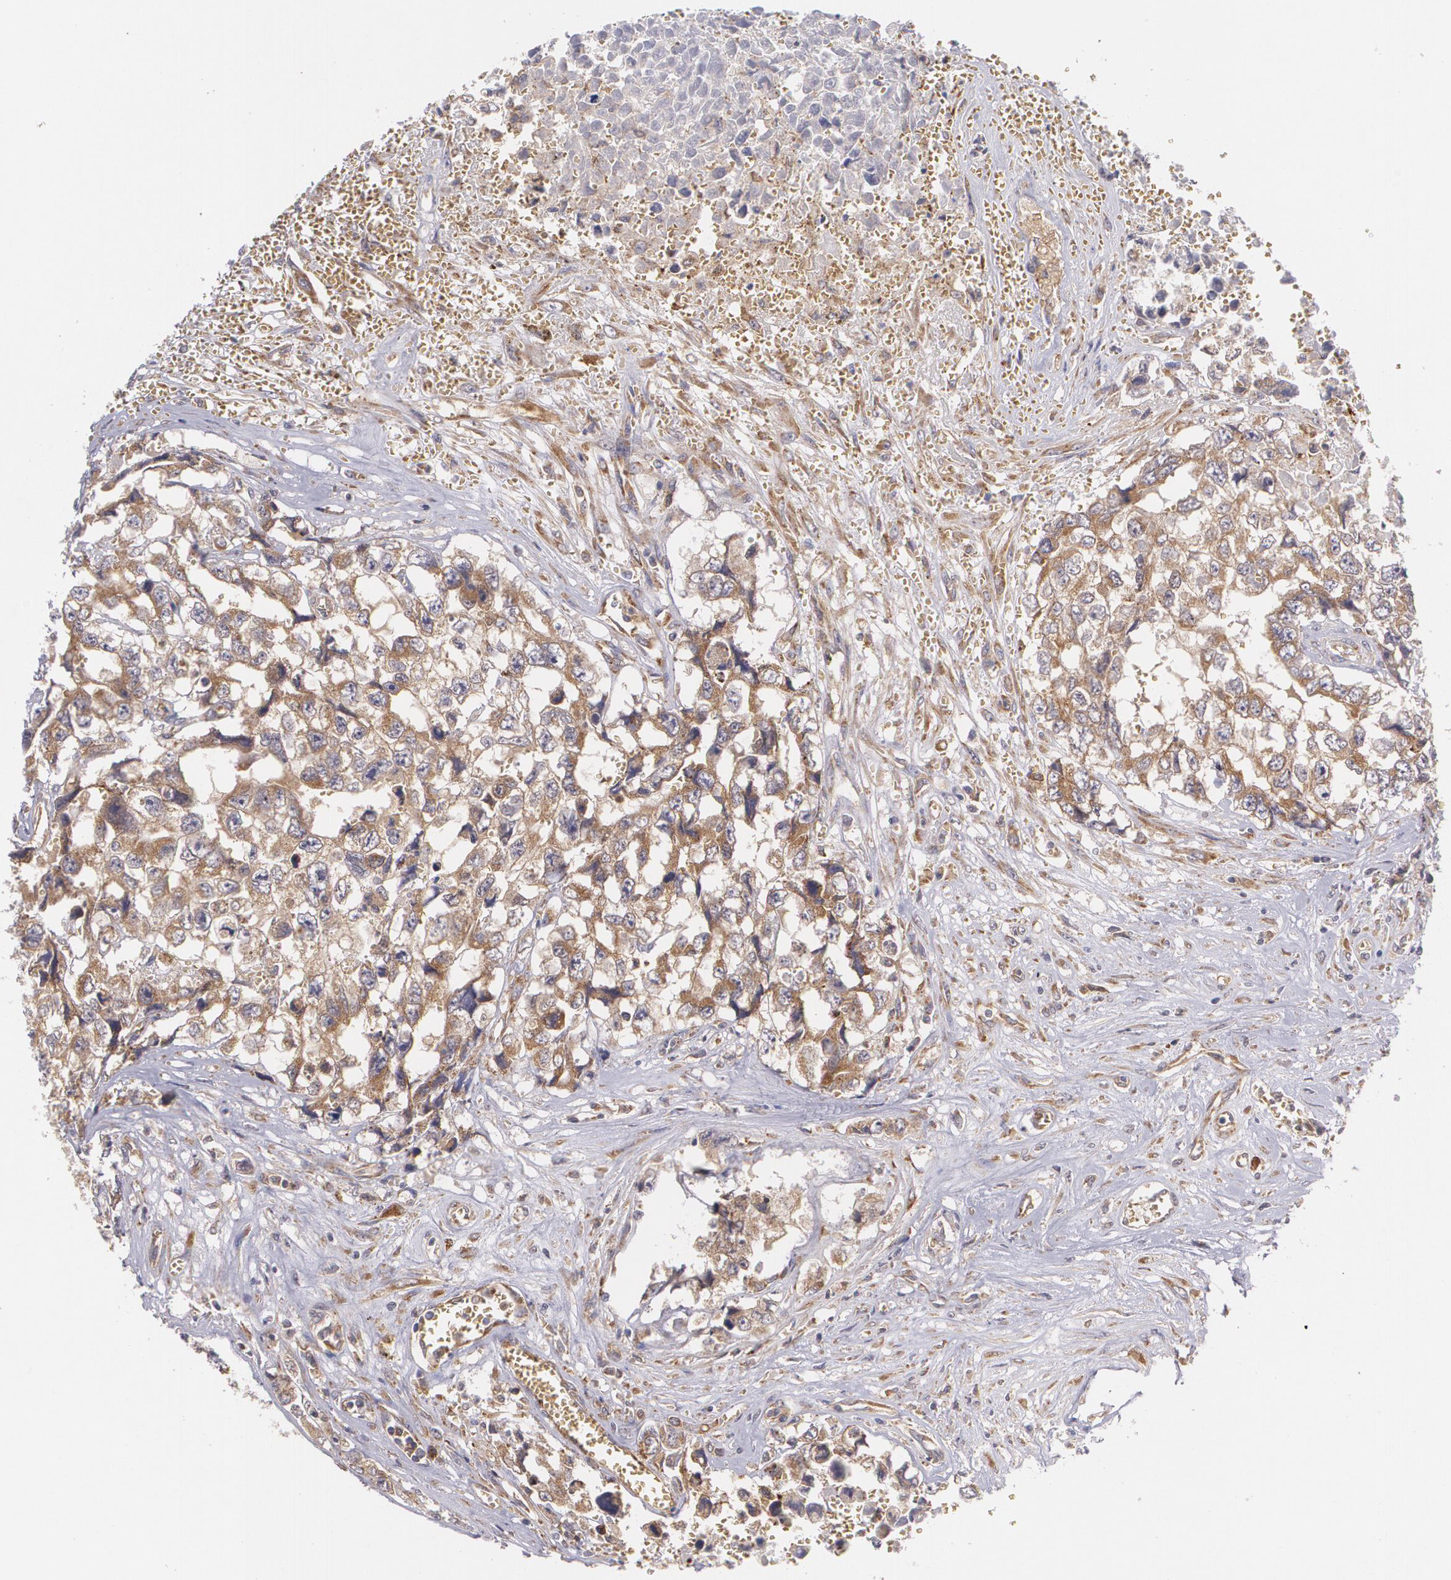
{"staining": {"intensity": "weak", "quantity": ">75%", "location": "cytoplasmic/membranous"}, "tissue": "testis cancer", "cell_type": "Tumor cells", "image_type": "cancer", "snomed": [{"axis": "morphology", "description": "Carcinoma, Embryonal, NOS"}, {"axis": "topography", "description": "Testis"}], "caption": "A micrograph showing weak cytoplasmic/membranous positivity in about >75% of tumor cells in testis embryonal carcinoma, as visualized by brown immunohistochemical staining.", "gene": "CCL17", "patient": {"sex": "male", "age": 31}}